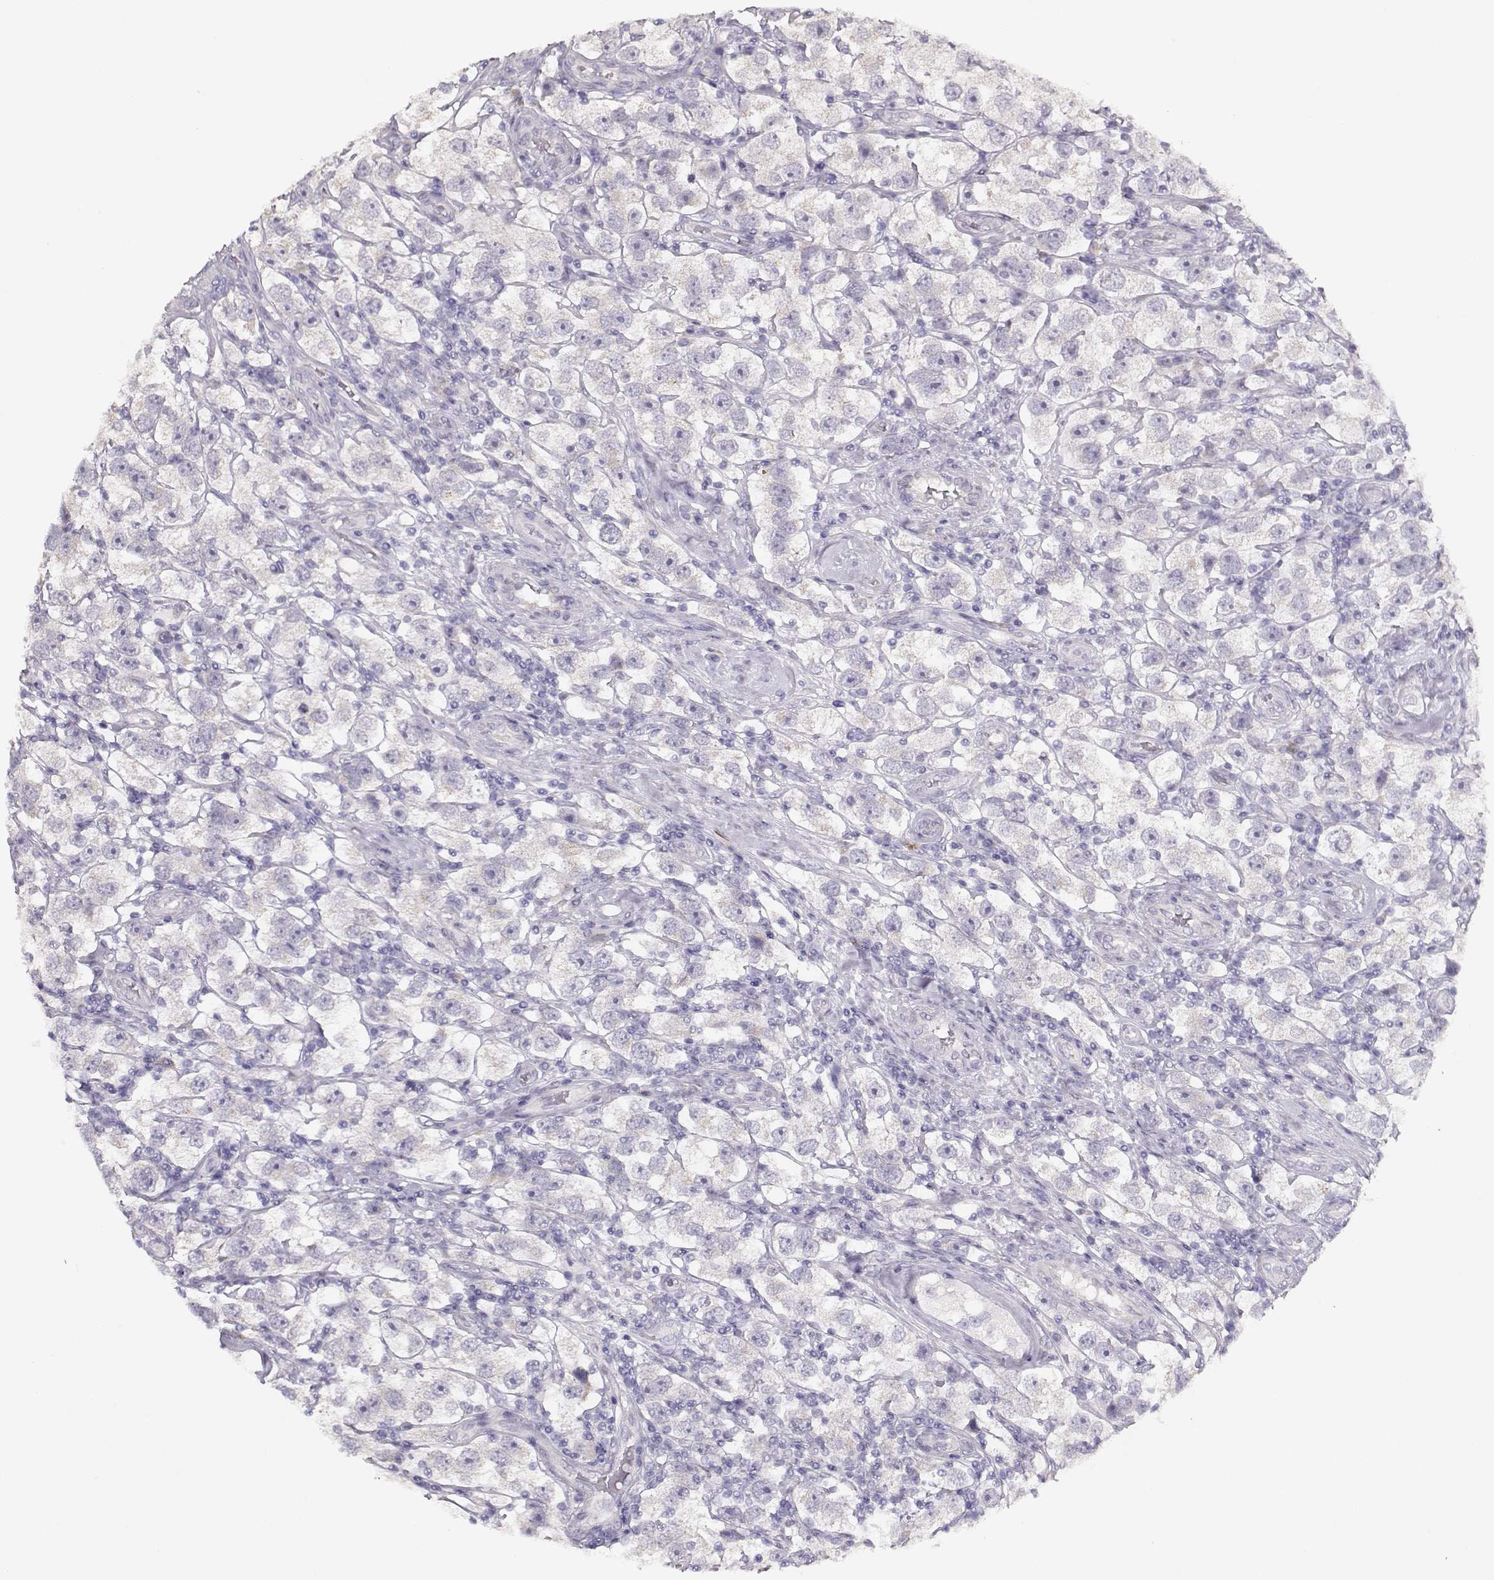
{"staining": {"intensity": "negative", "quantity": "none", "location": "none"}, "tissue": "testis cancer", "cell_type": "Tumor cells", "image_type": "cancer", "snomed": [{"axis": "morphology", "description": "Seminoma, NOS"}, {"axis": "topography", "description": "Testis"}], "caption": "Tumor cells show no significant protein staining in testis cancer.", "gene": "GLIPR1L2", "patient": {"sex": "male", "age": 26}}